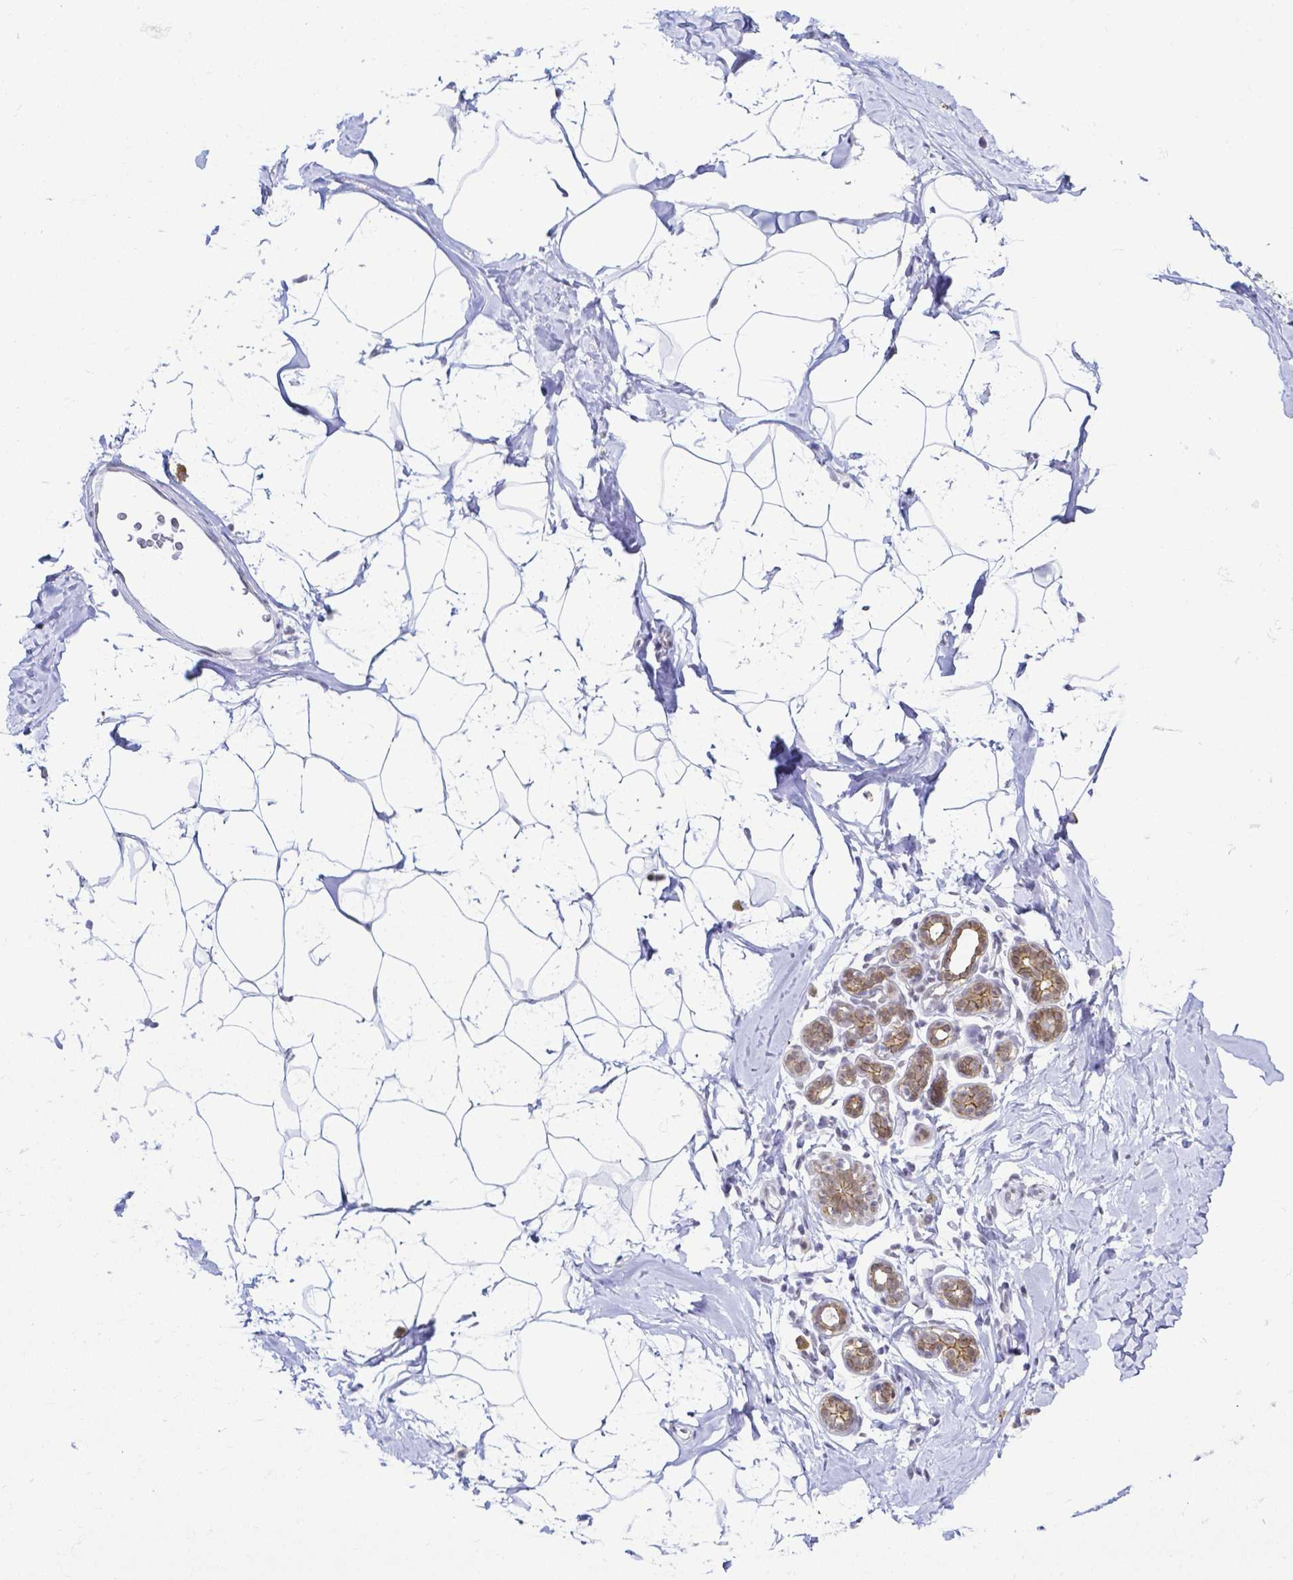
{"staining": {"intensity": "negative", "quantity": "none", "location": "none"}, "tissue": "breast", "cell_type": "Adipocytes", "image_type": "normal", "snomed": [{"axis": "morphology", "description": "Normal tissue, NOS"}, {"axis": "topography", "description": "Breast"}], "caption": "This micrograph is of benign breast stained with immunohistochemistry to label a protein in brown with the nuclei are counter-stained blue. There is no staining in adipocytes. (DAB (3,3'-diaminobenzidine) immunohistochemistry with hematoxylin counter stain).", "gene": "FAM83G", "patient": {"sex": "female", "age": 32}}